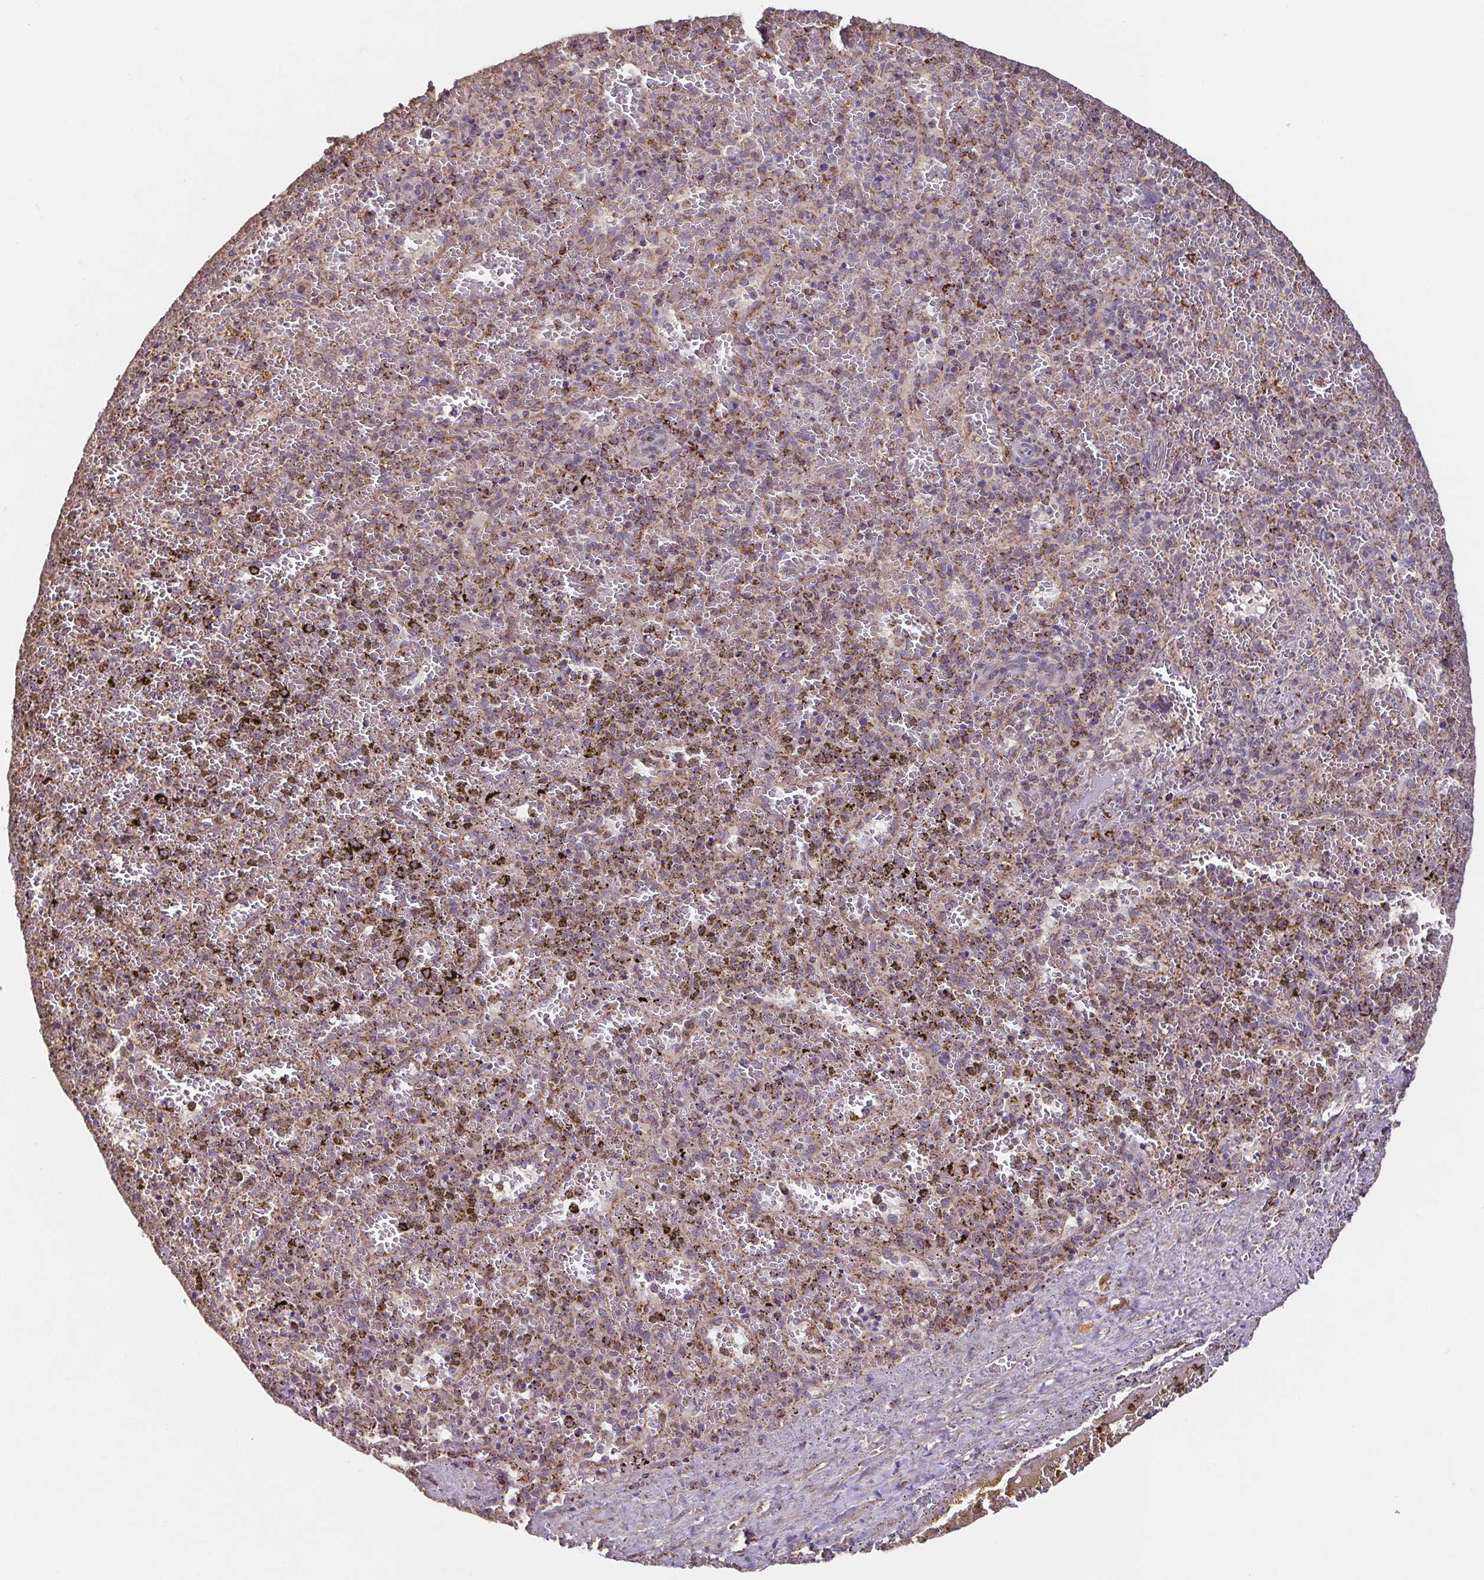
{"staining": {"intensity": "moderate", "quantity": "<25%", "location": "cytoplasmic/membranous"}, "tissue": "spleen", "cell_type": "Cells in red pulp", "image_type": "normal", "snomed": [{"axis": "morphology", "description": "Normal tissue, NOS"}, {"axis": "topography", "description": "Spleen"}], "caption": "Immunohistochemistry (IHC) micrograph of benign spleen: human spleen stained using immunohistochemistry exhibits low levels of moderate protein expression localized specifically in the cytoplasmic/membranous of cells in red pulp, appearing as a cytoplasmic/membranous brown color.", "gene": "DIP2B", "patient": {"sex": "female", "age": 50}}